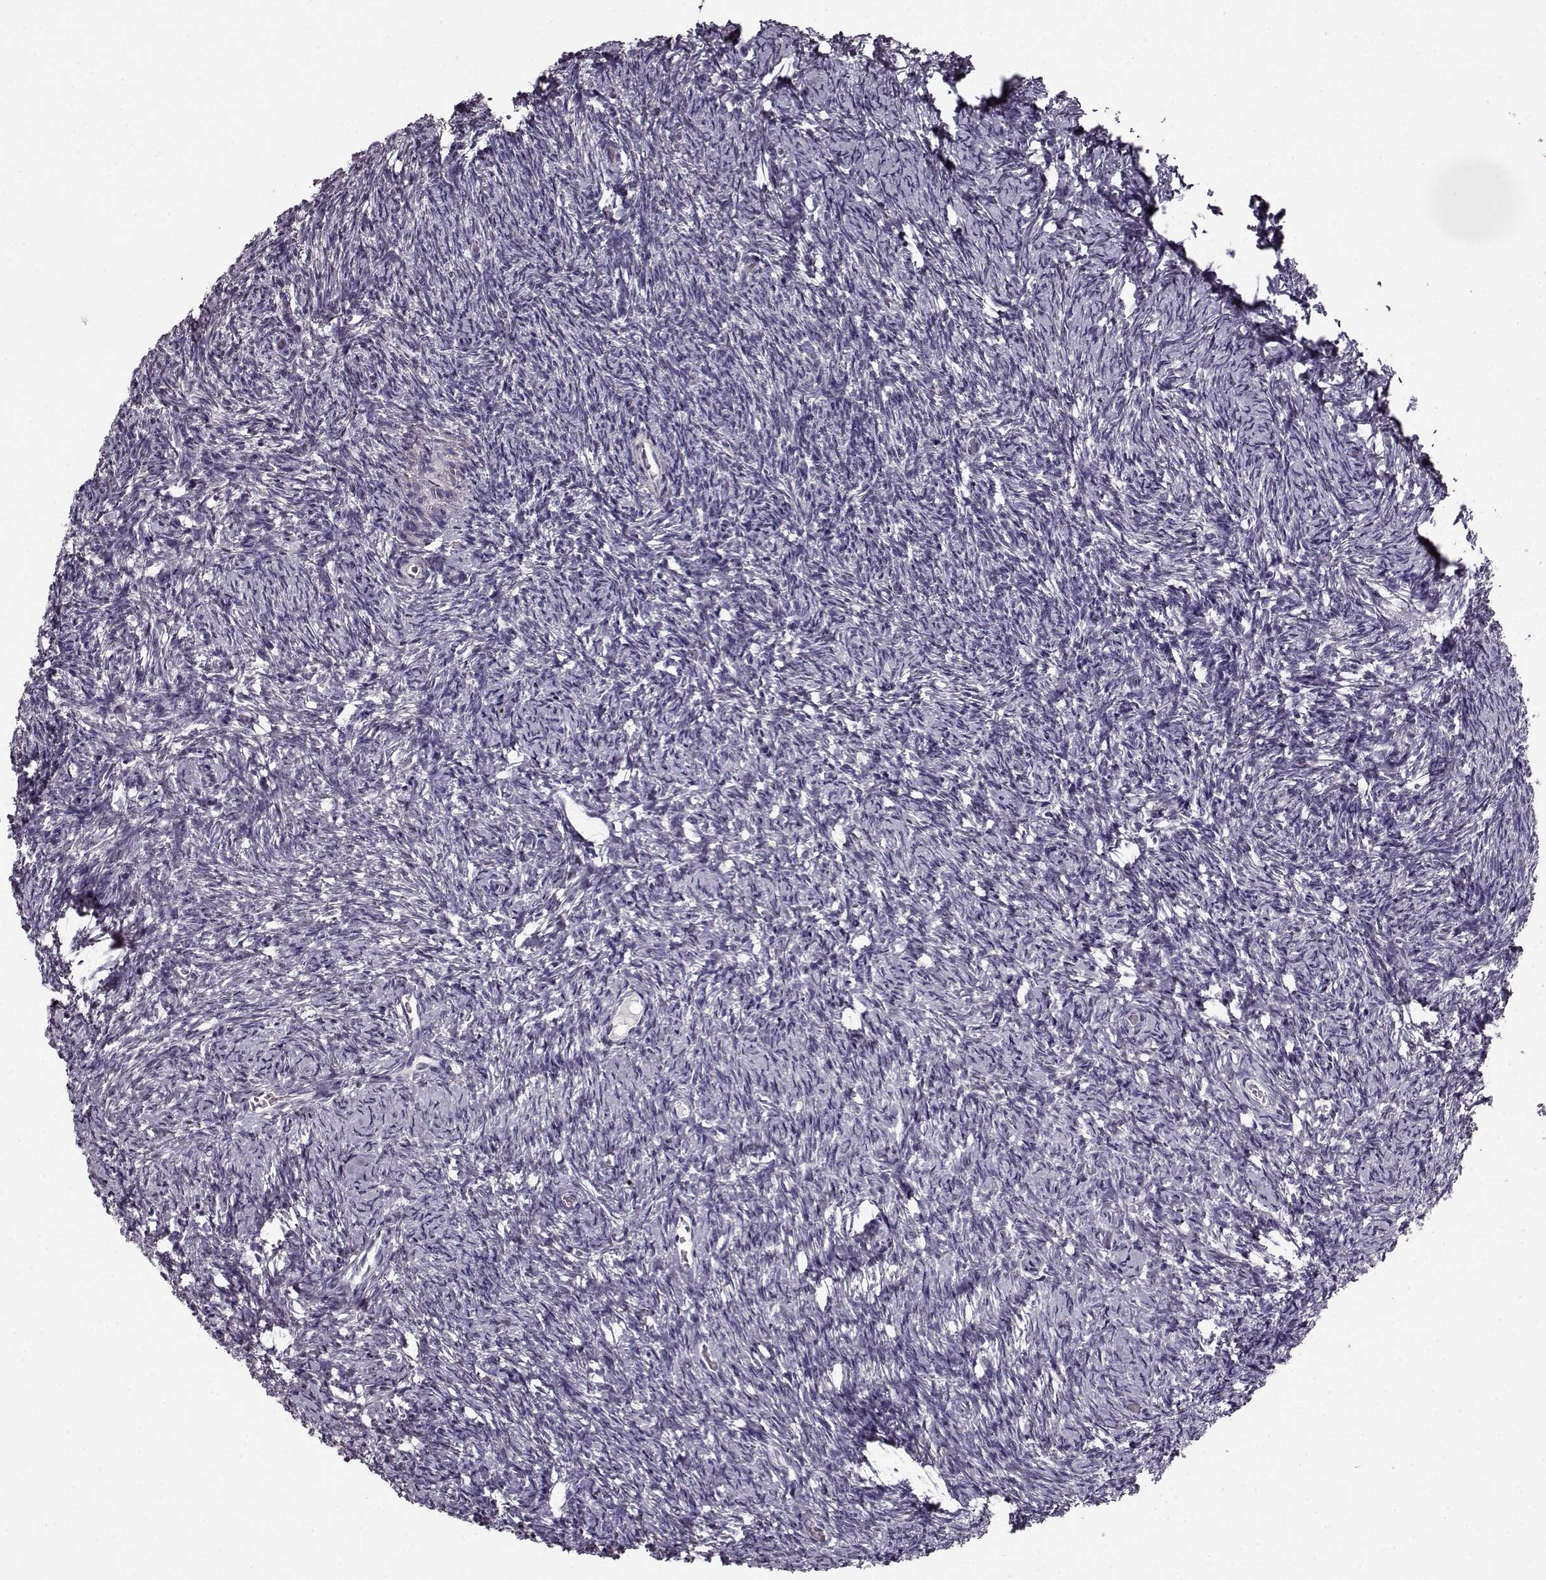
{"staining": {"intensity": "negative", "quantity": "none", "location": "none"}, "tissue": "ovary", "cell_type": "Follicle cells", "image_type": "normal", "snomed": [{"axis": "morphology", "description": "Normal tissue, NOS"}, {"axis": "topography", "description": "Ovary"}], "caption": "The micrograph shows no staining of follicle cells in unremarkable ovary.", "gene": "RP1L1", "patient": {"sex": "female", "age": 39}}